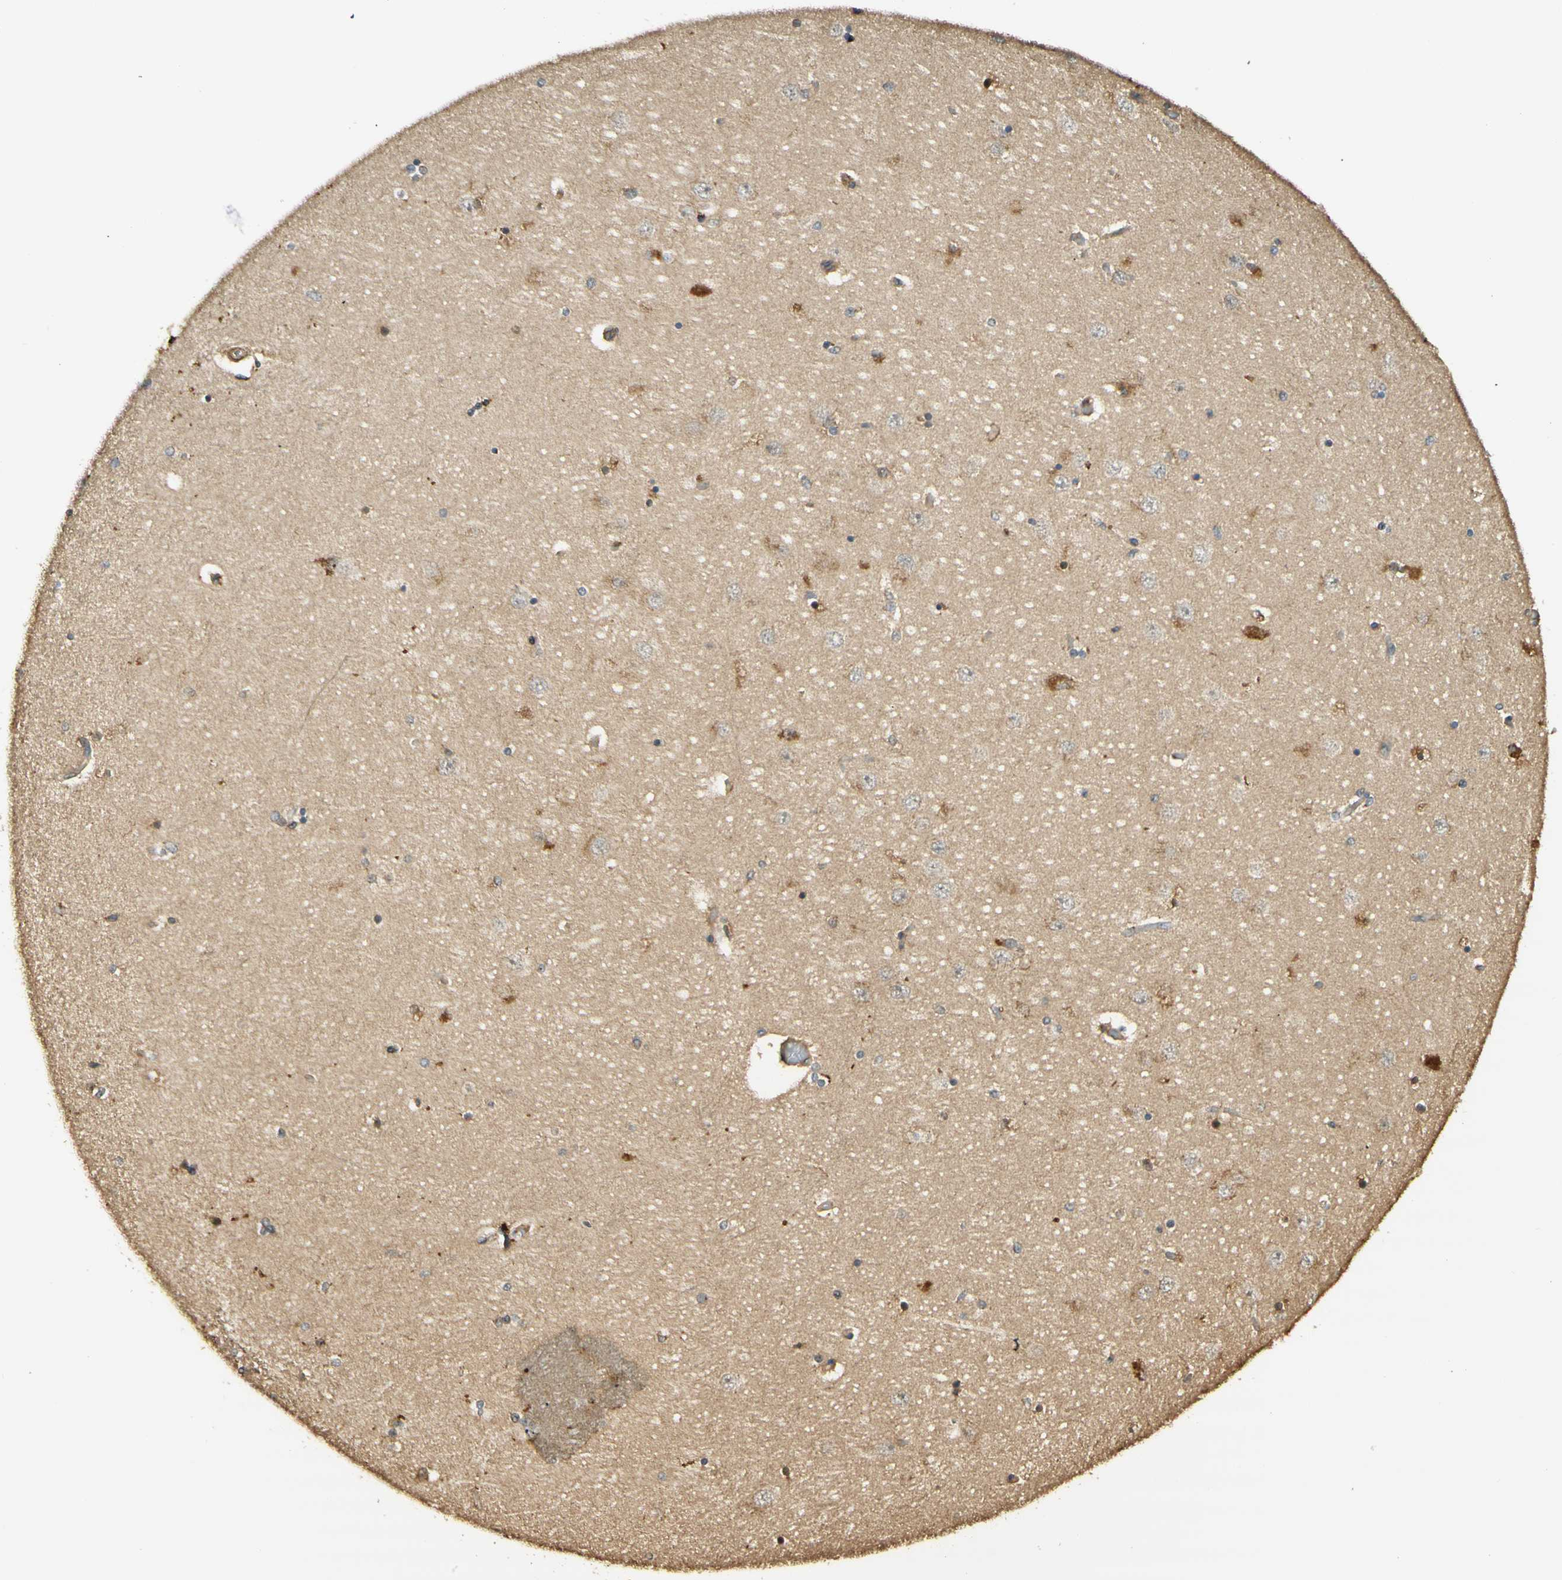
{"staining": {"intensity": "weak", "quantity": "<25%", "location": "cytoplasmic/membranous"}, "tissue": "hippocampus", "cell_type": "Glial cells", "image_type": "normal", "snomed": [{"axis": "morphology", "description": "Normal tissue, NOS"}, {"axis": "topography", "description": "Hippocampus"}], "caption": "IHC micrograph of unremarkable human hippocampus stained for a protein (brown), which displays no staining in glial cells.", "gene": "AGER", "patient": {"sex": "female", "age": 54}}